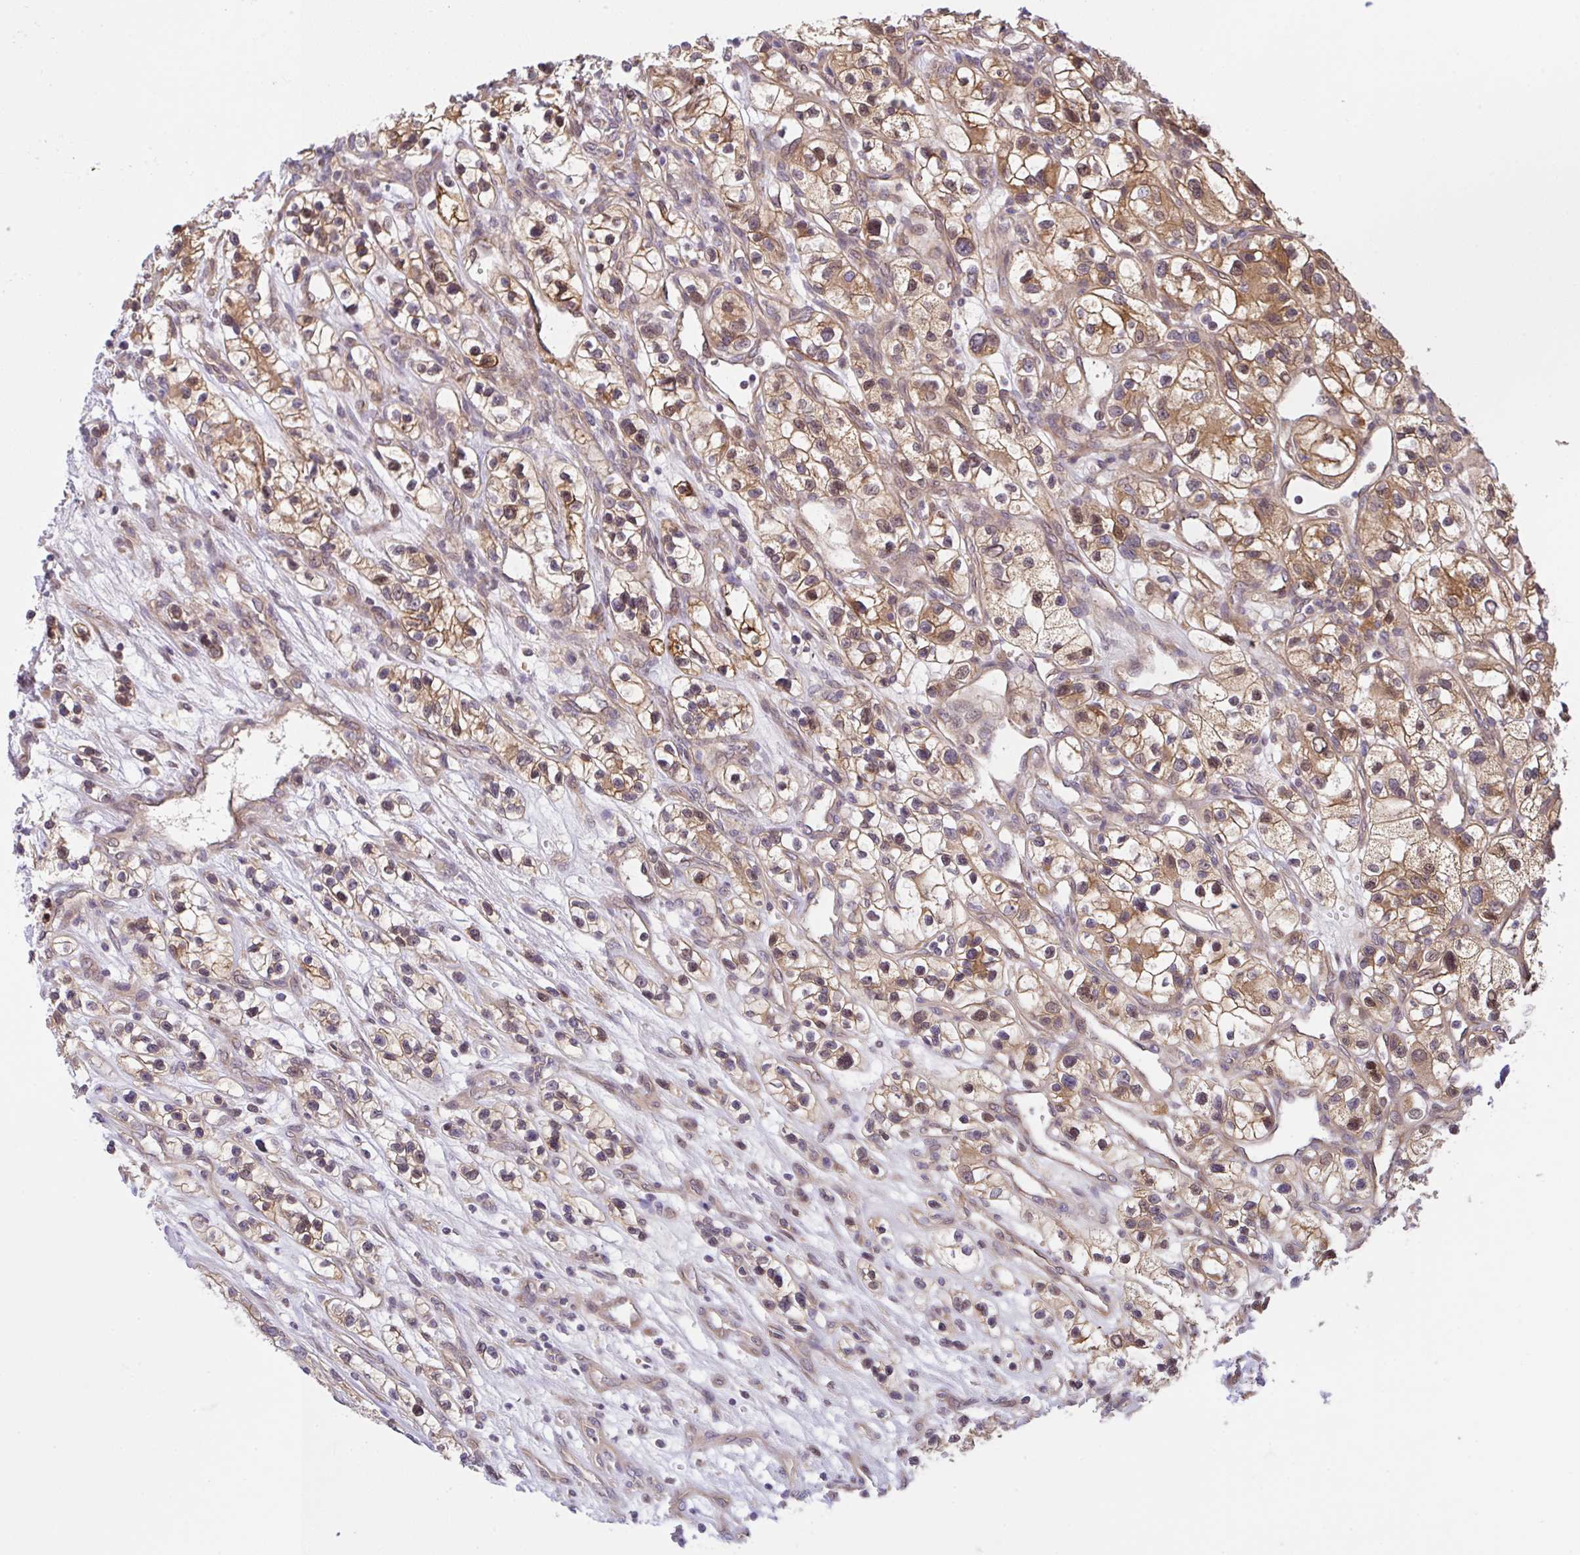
{"staining": {"intensity": "moderate", "quantity": ">75%", "location": "cytoplasmic/membranous"}, "tissue": "renal cancer", "cell_type": "Tumor cells", "image_type": "cancer", "snomed": [{"axis": "morphology", "description": "Adenocarcinoma, NOS"}, {"axis": "topography", "description": "Kidney"}], "caption": "This is an image of immunohistochemistry (IHC) staining of renal cancer, which shows moderate staining in the cytoplasmic/membranous of tumor cells.", "gene": "UBE4A", "patient": {"sex": "female", "age": 57}}